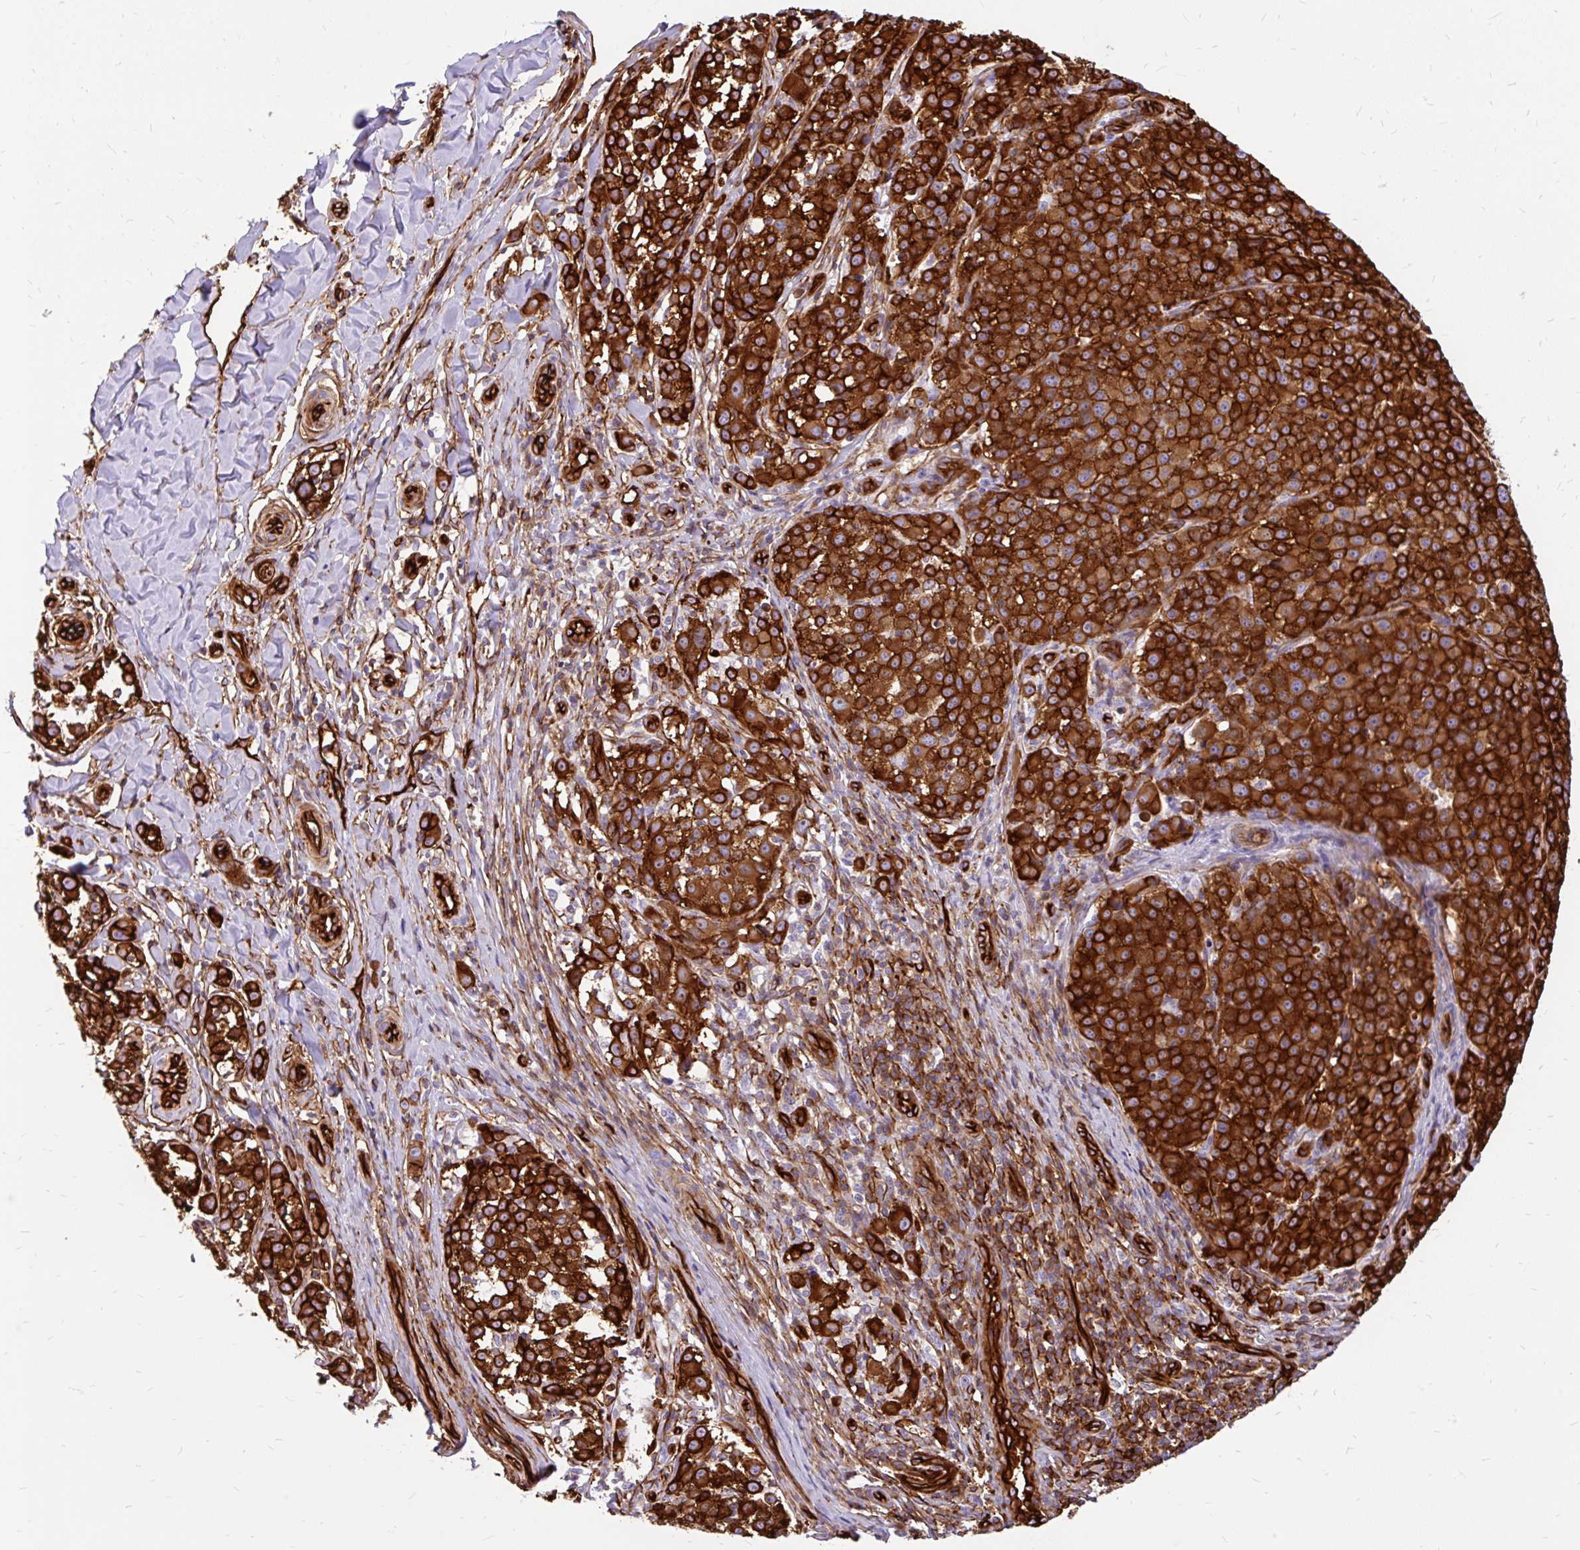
{"staining": {"intensity": "strong", "quantity": ">75%", "location": "cytoplasmic/membranous"}, "tissue": "melanoma", "cell_type": "Tumor cells", "image_type": "cancer", "snomed": [{"axis": "morphology", "description": "Malignant melanoma, NOS"}, {"axis": "topography", "description": "Skin"}], "caption": "A micrograph of human melanoma stained for a protein shows strong cytoplasmic/membranous brown staining in tumor cells.", "gene": "MAP1LC3B", "patient": {"sex": "female", "age": 35}}